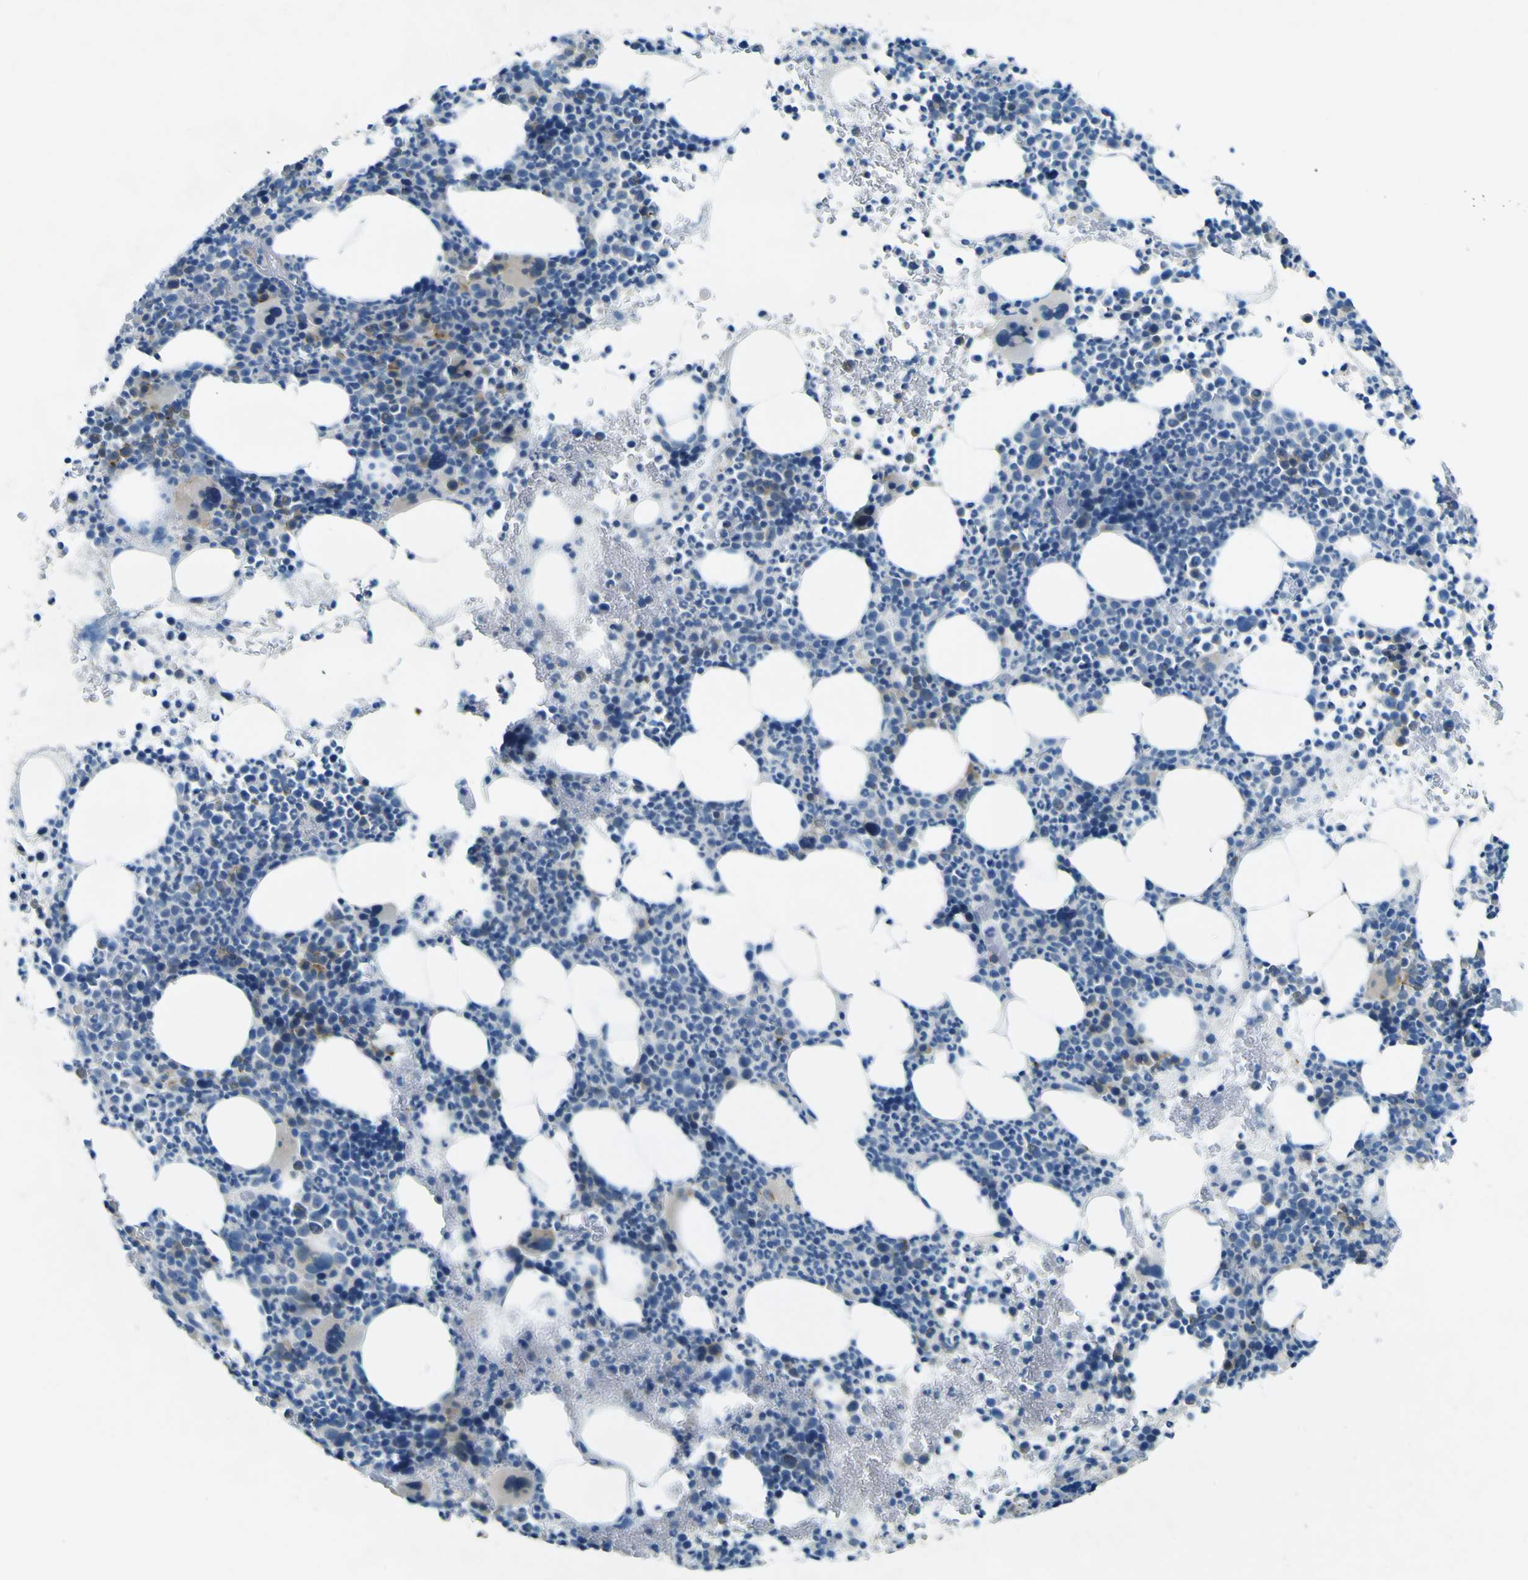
{"staining": {"intensity": "moderate", "quantity": "<25%", "location": "cytoplasmic/membranous"}, "tissue": "bone marrow", "cell_type": "Hematopoietic cells", "image_type": "normal", "snomed": [{"axis": "morphology", "description": "Normal tissue, NOS"}, {"axis": "morphology", "description": "Inflammation, NOS"}, {"axis": "topography", "description": "Bone marrow"}], "caption": "Protein expression by immunohistochemistry displays moderate cytoplasmic/membranous expression in about <25% of hematopoietic cells in benign bone marrow. The staining is performed using DAB (3,3'-diaminobenzidine) brown chromogen to label protein expression. The nuclei are counter-stained blue using hematoxylin.", "gene": "SORCS1", "patient": {"sex": "male", "age": 73}}